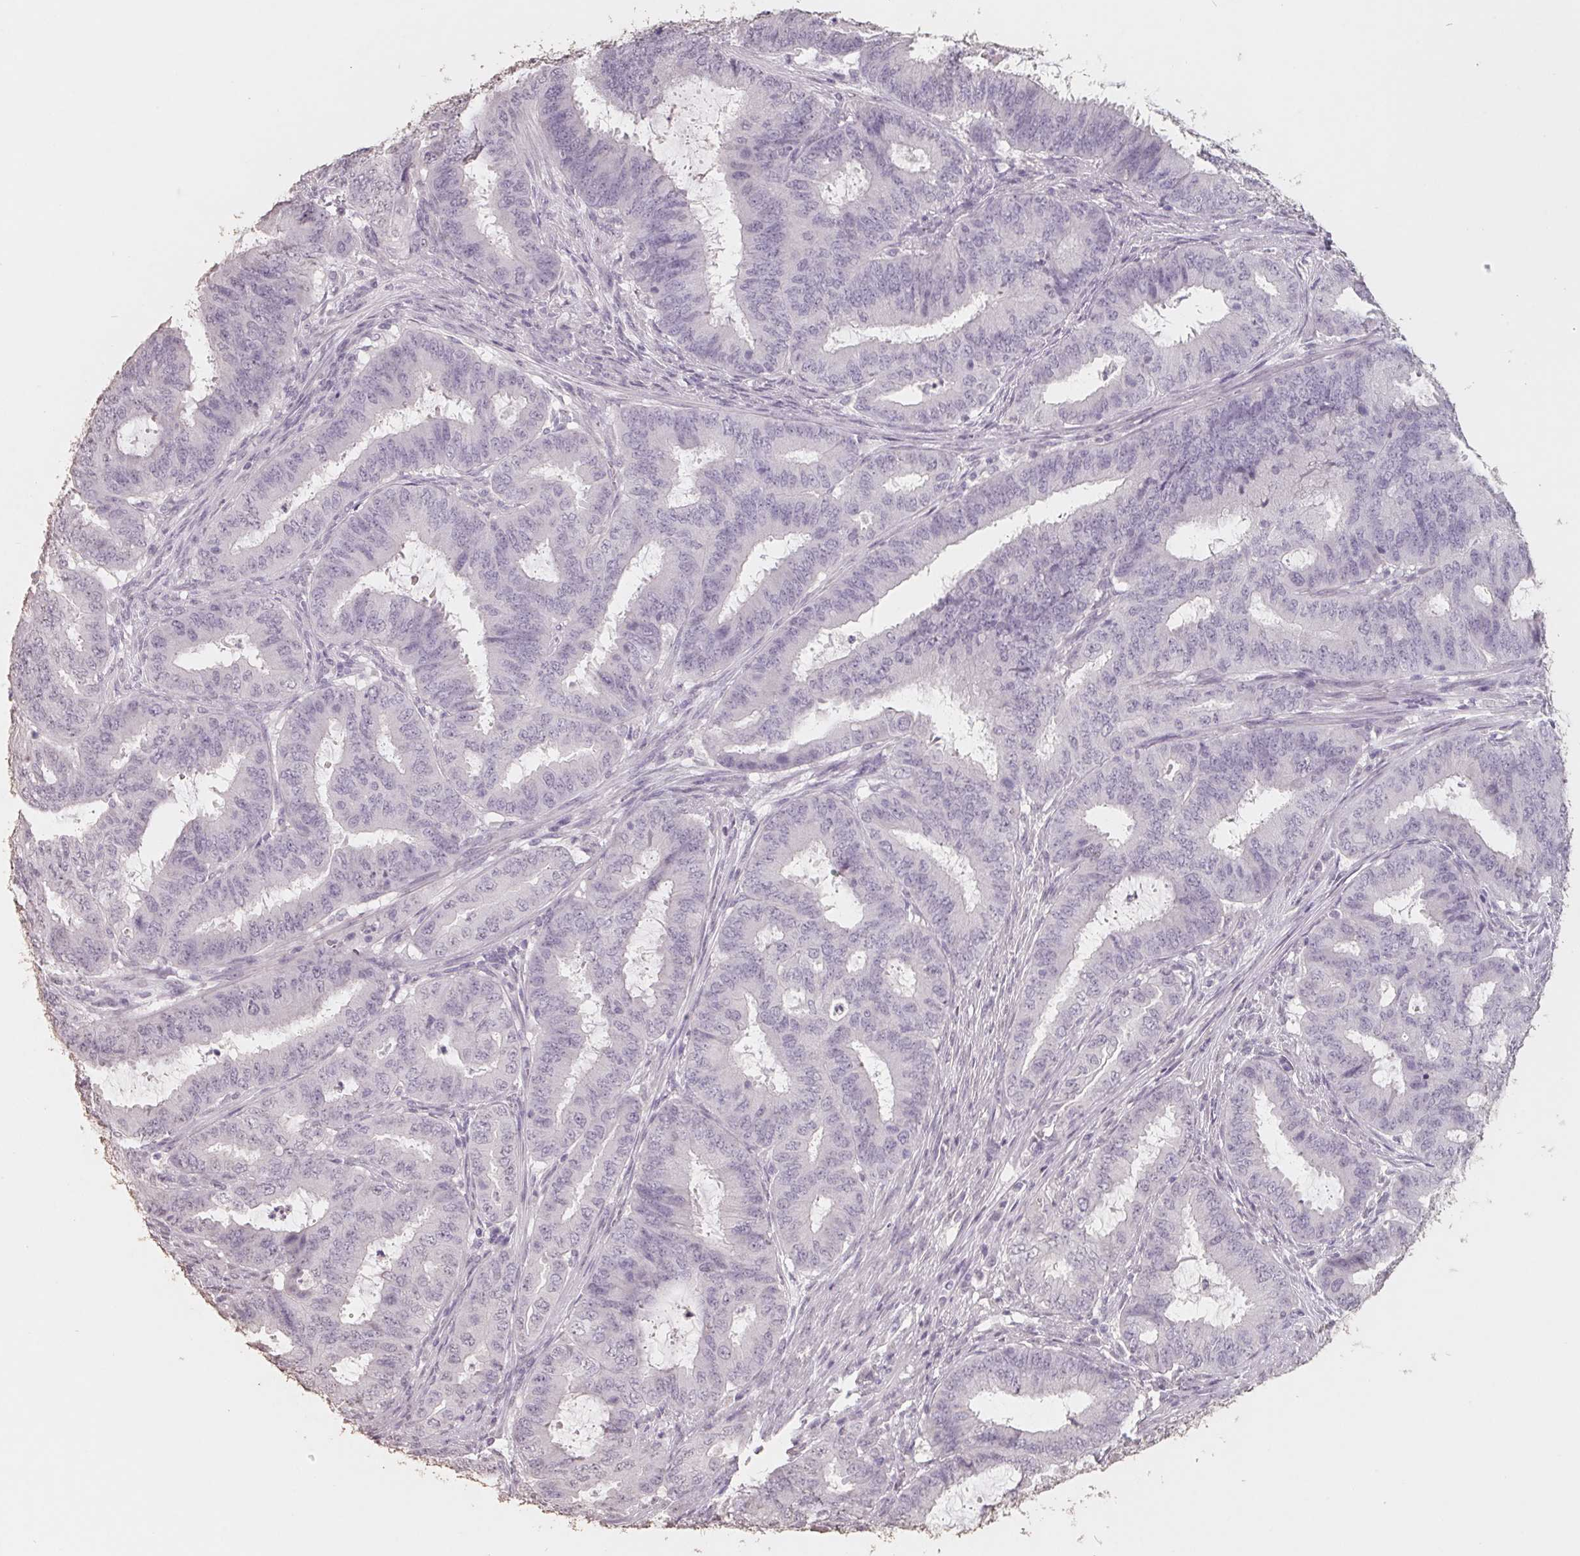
{"staining": {"intensity": "negative", "quantity": "none", "location": "none"}, "tissue": "endometrial cancer", "cell_type": "Tumor cells", "image_type": "cancer", "snomed": [{"axis": "morphology", "description": "Adenocarcinoma, NOS"}, {"axis": "topography", "description": "Endometrium"}], "caption": "DAB immunohistochemical staining of endometrial adenocarcinoma reveals no significant staining in tumor cells.", "gene": "FTCD", "patient": {"sex": "female", "age": 51}}